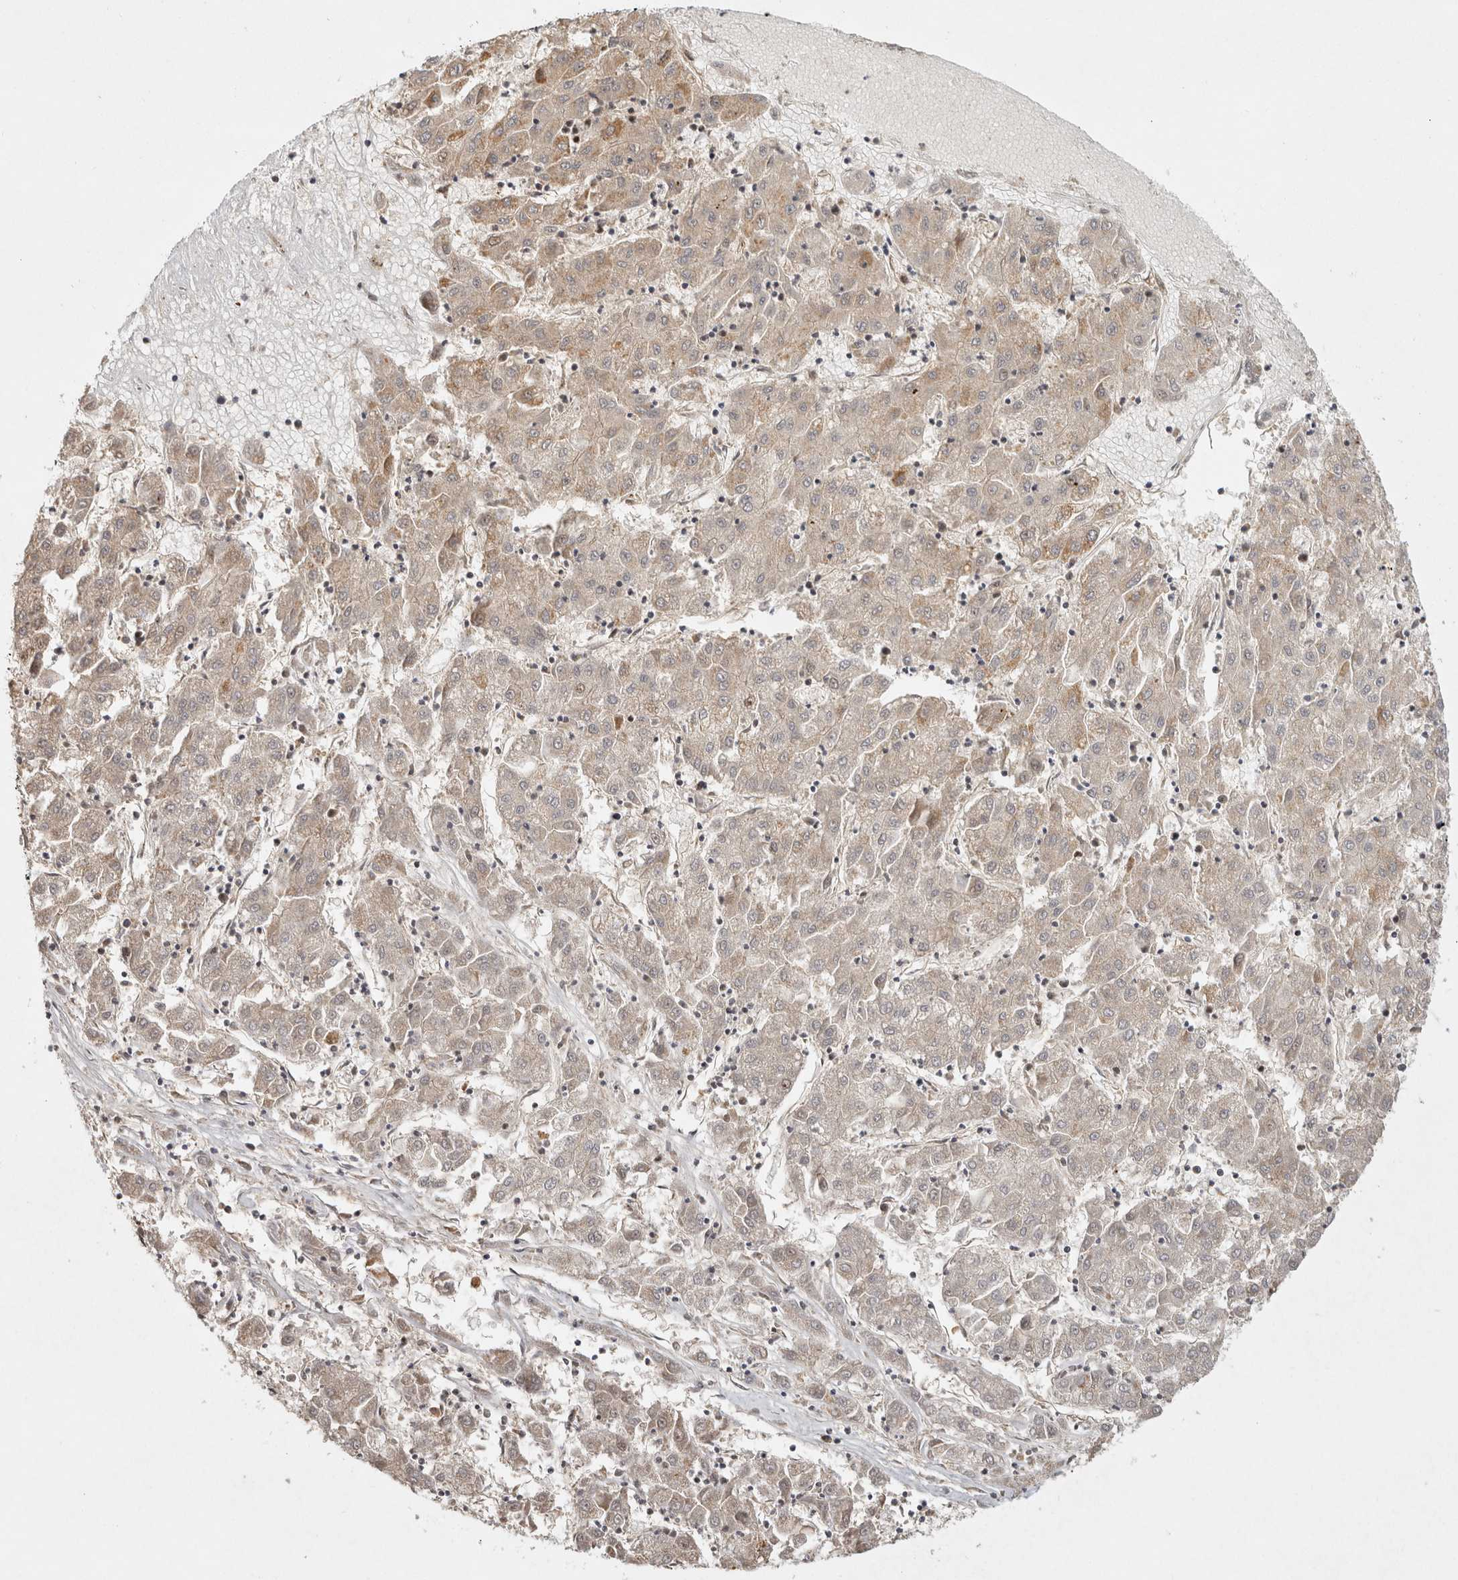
{"staining": {"intensity": "weak", "quantity": "<25%", "location": "cytoplasmic/membranous"}, "tissue": "liver cancer", "cell_type": "Tumor cells", "image_type": "cancer", "snomed": [{"axis": "morphology", "description": "Carcinoma, Hepatocellular, NOS"}, {"axis": "topography", "description": "Liver"}], "caption": "Immunohistochemistry (IHC) of human liver hepatocellular carcinoma displays no positivity in tumor cells. (DAB IHC with hematoxylin counter stain).", "gene": "CAMSAP2", "patient": {"sex": "male", "age": 72}}